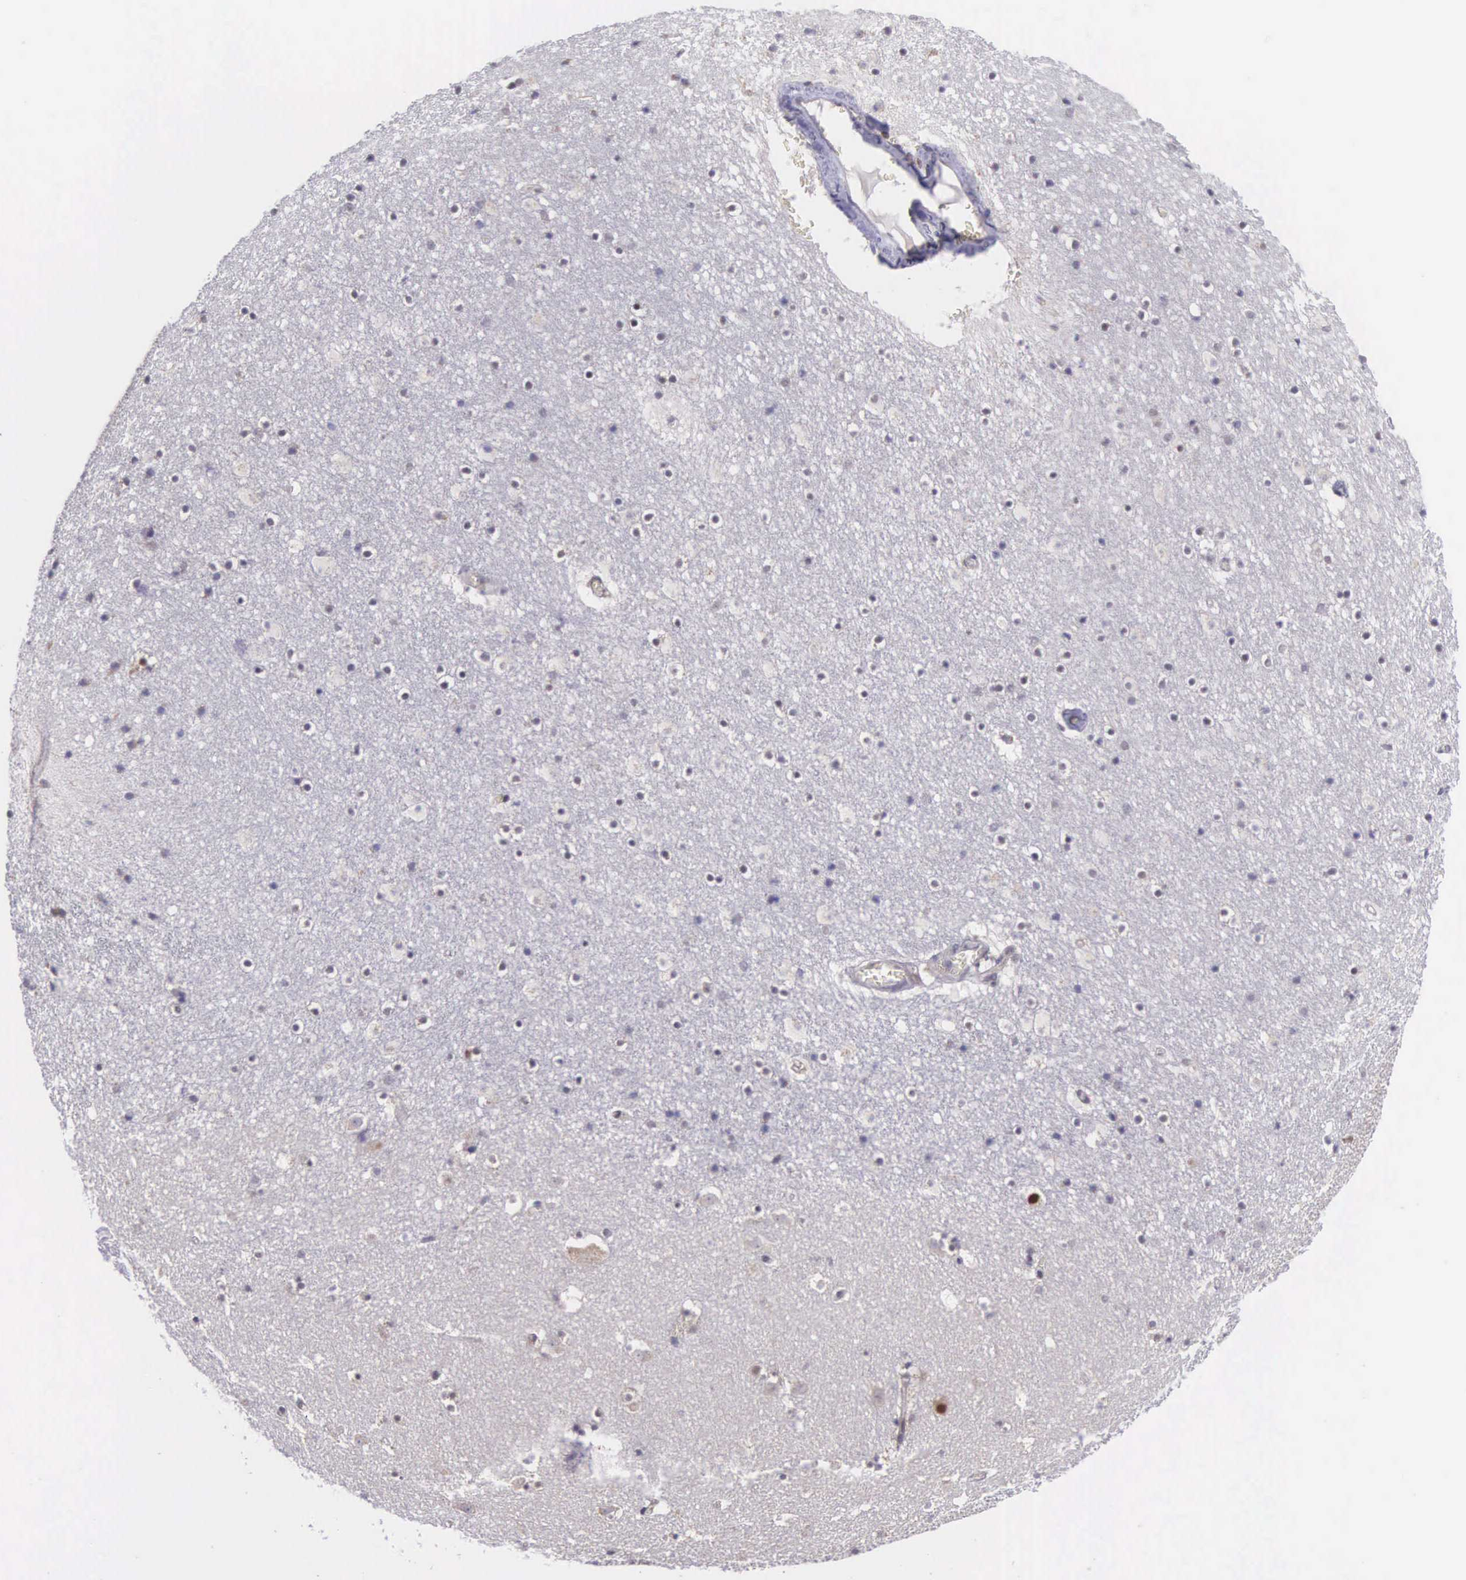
{"staining": {"intensity": "negative", "quantity": "none", "location": "none"}, "tissue": "caudate", "cell_type": "Glial cells", "image_type": "normal", "snomed": [{"axis": "morphology", "description": "Normal tissue, NOS"}, {"axis": "topography", "description": "Lateral ventricle wall"}], "caption": "This is a histopathology image of immunohistochemistry staining of unremarkable caudate, which shows no expression in glial cells.", "gene": "SLC25A21", "patient": {"sex": "male", "age": 45}}